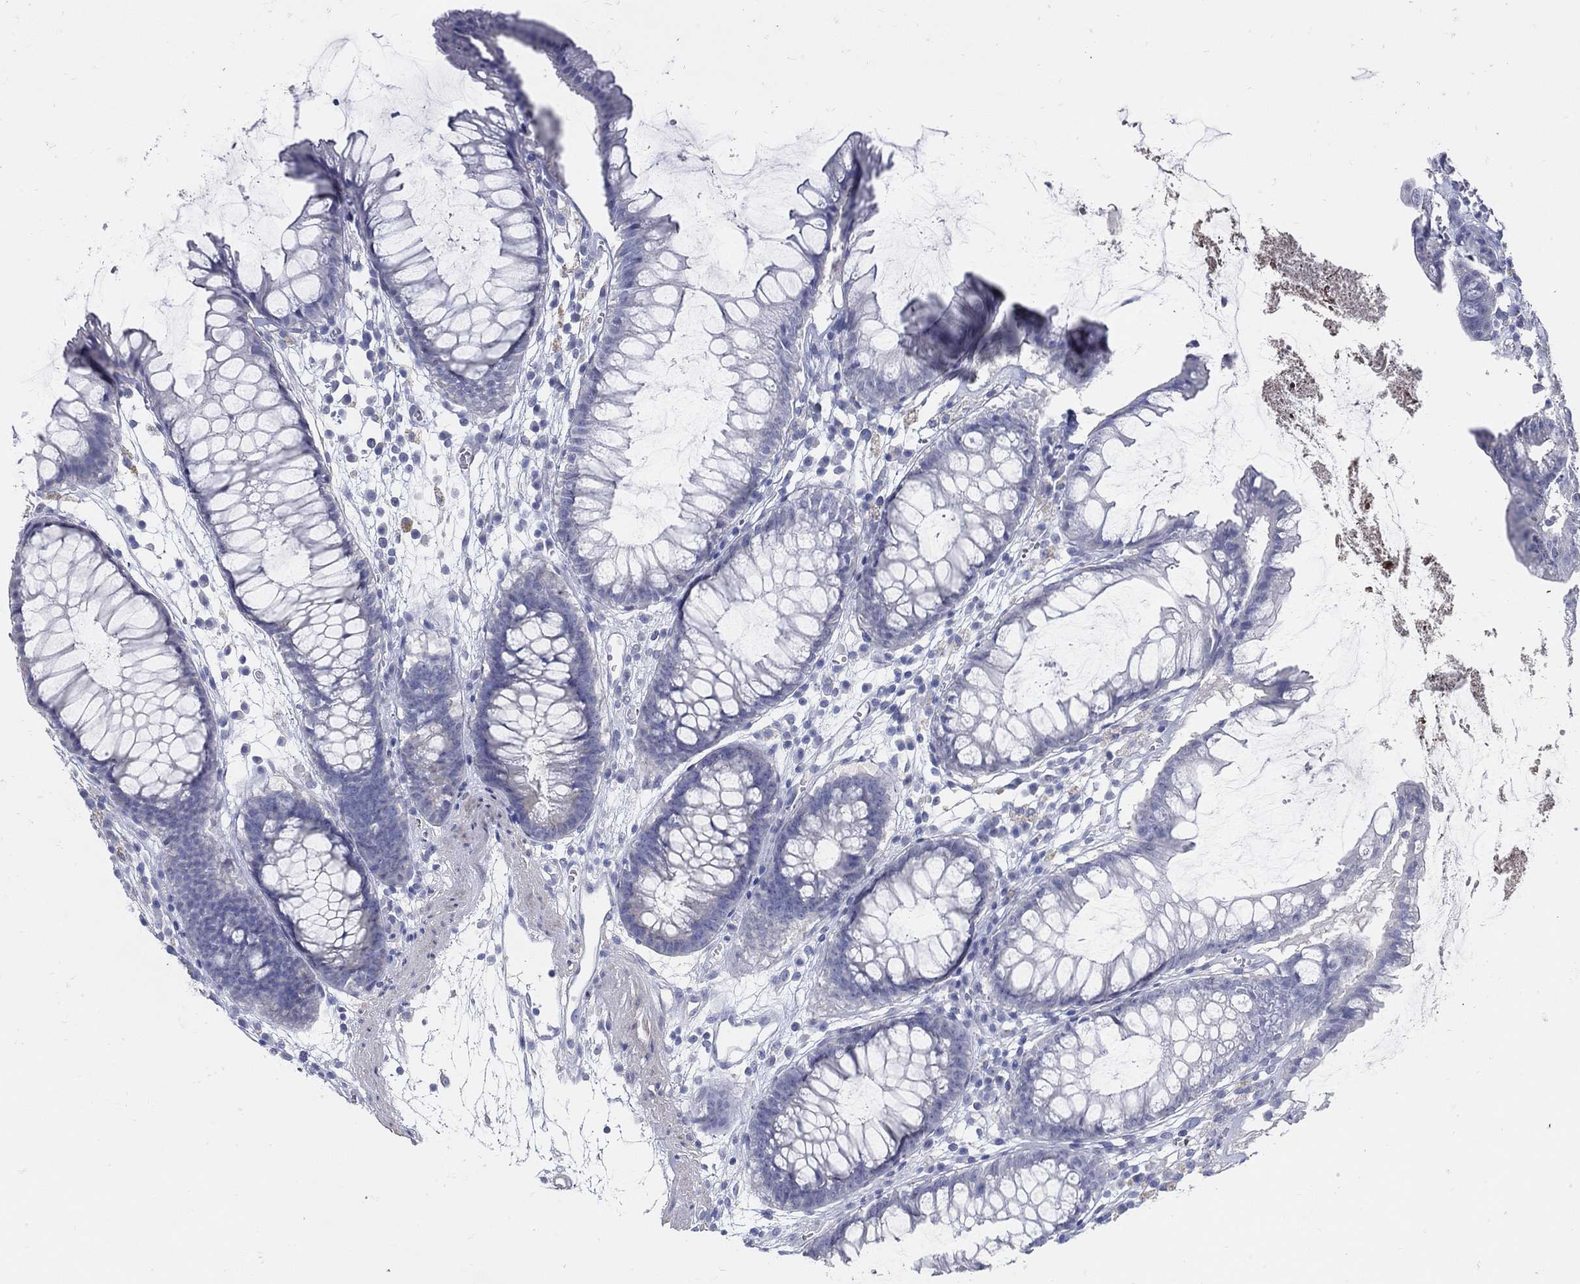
{"staining": {"intensity": "negative", "quantity": "none", "location": "none"}, "tissue": "colon", "cell_type": "Endothelial cells", "image_type": "normal", "snomed": [{"axis": "morphology", "description": "Normal tissue, NOS"}, {"axis": "morphology", "description": "Adenocarcinoma, NOS"}, {"axis": "topography", "description": "Colon"}], "caption": "This is a micrograph of IHC staining of unremarkable colon, which shows no expression in endothelial cells.", "gene": "USP29", "patient": {"sex": "male", "age": 65}}